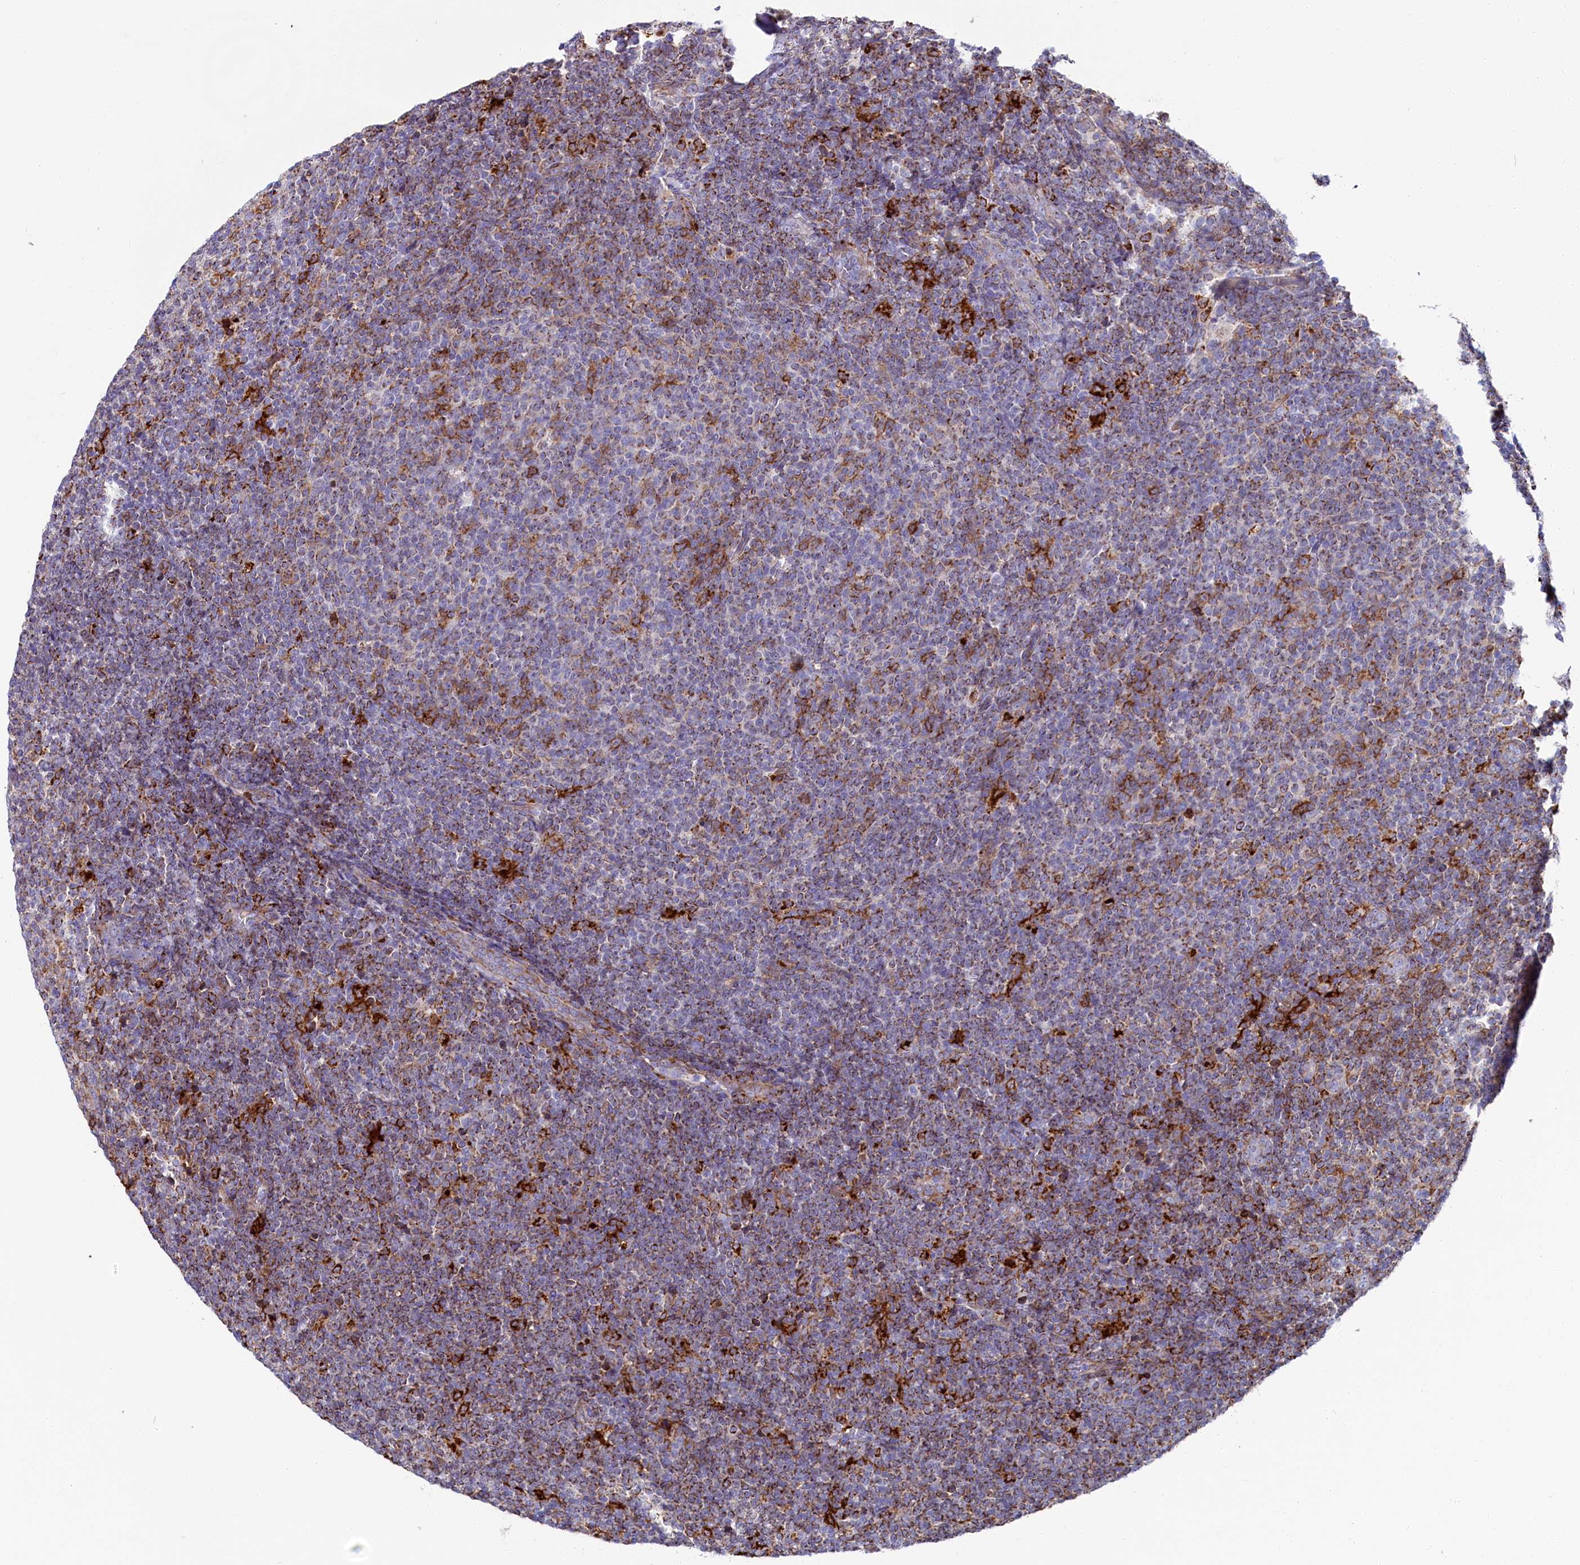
{"staining": {"intensity": "moderate", "quantity": "<25%", "location": "cytoplasmic/membranous"}, "tissue": "lymphoma", "cell_type": "Tumor cells", "image_type": "cancer", "snomed": [{"axis": "morphology", "description": "Malignant lymphoma, non-Hodgkin's type, Low grade"}, {"axis": "topography", "description": "Lymph node"}], "caption": "Protein analysis of lymphoma tissue exhibits moderate cytoplasmic/membranous expression in approximately <25% of tumor cells.", "gene": "IL20RA", "patient": {"sex": "male", "age": 66}}